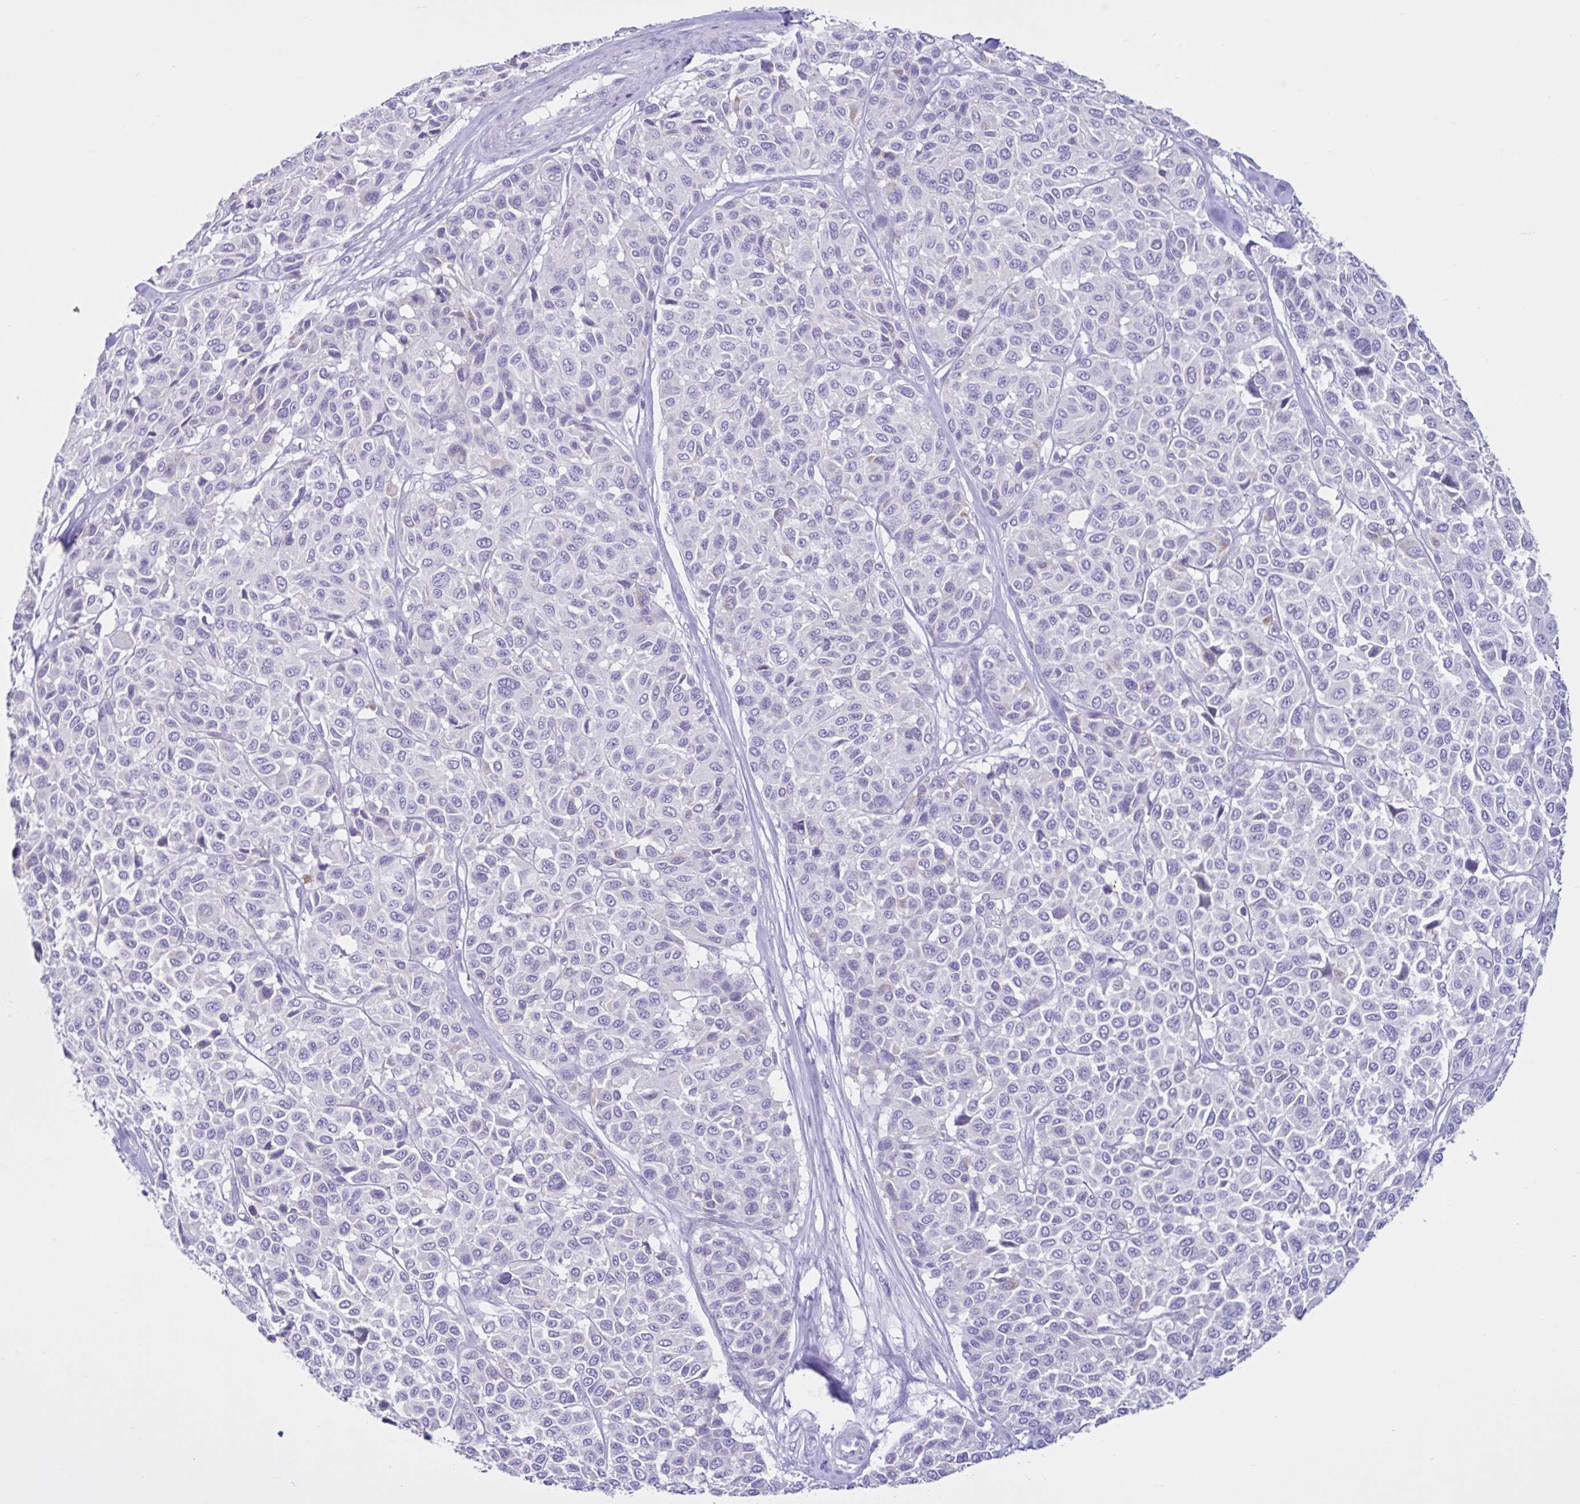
{"staining": {"intensity": "negative", "quantity": "none", "location": "none"}, "tissue": "melanoma", "cell_type": "Tumor cells", "image_type": "cancer", "snomed": [{"axis": "morphology", "description": "Malignant melanoma, NOS"}, {"axis": "topography", "description": "Skin"}], "caption": "Malignant melanoma was stained to show a protein in brown. There is no significant staining in tumor cells.", "gene": "CYP19A1", "patient": {"sex": "female", "age": 66}}